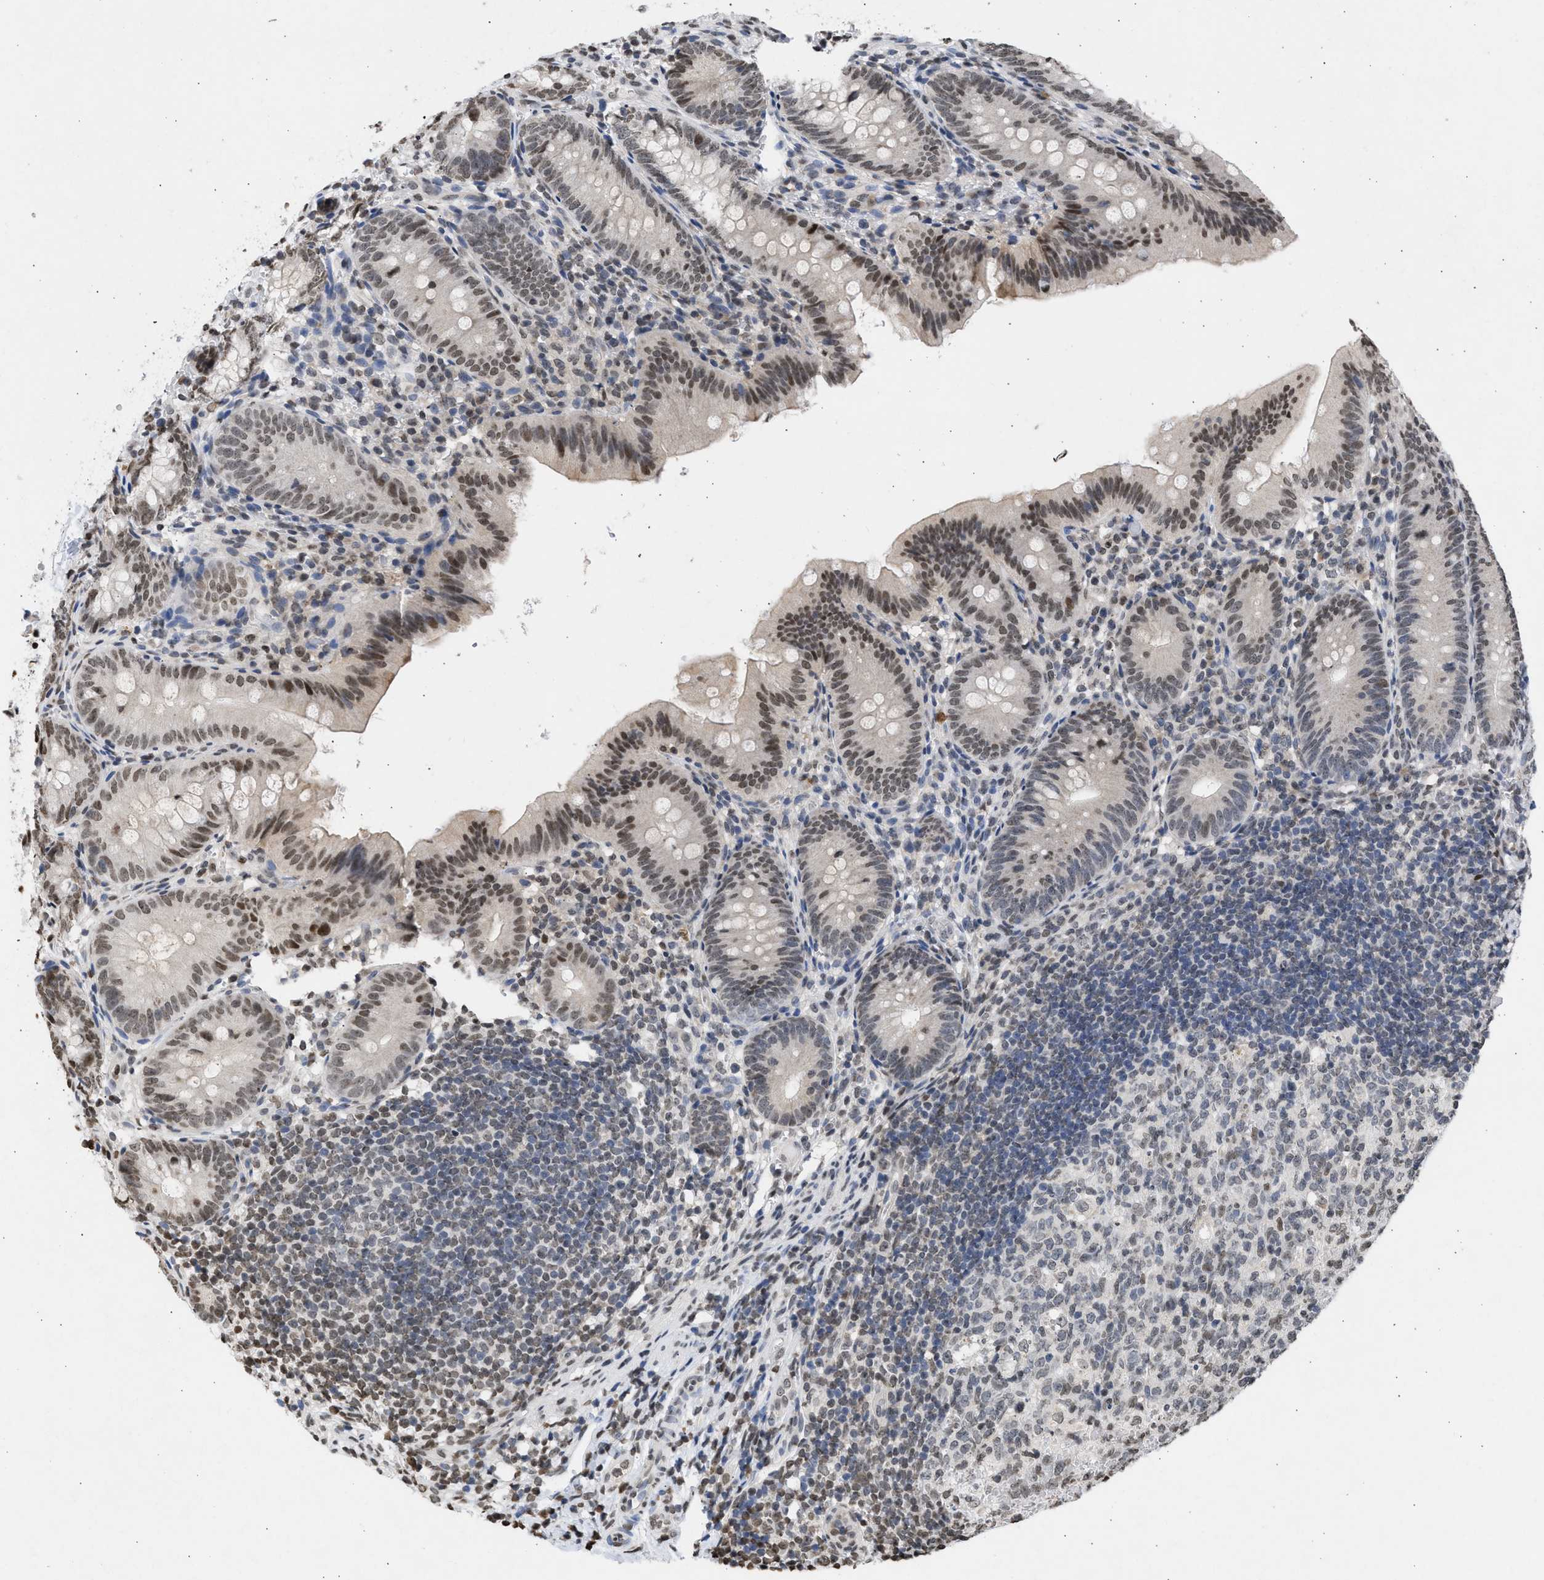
{"staining": {"intensity": "moderate", "quantity": "25%-75%", "location": "nuclear"}, "tissue": "appendix", "cell_type": "Glandular cells", "image_type": "normal", "snomed": [{"axis": "morphology", "description": "Normal tissue, NOS"}, {"axis": "topography", "description": "Appendix"}], "caption": "Protein positivity by IHC shows moderate nuclear positivity in approximately 25%-75% of glandular cells in normal appendix.", "gene": "NUP35", "patient": {"sex": "male", "age": 1}}